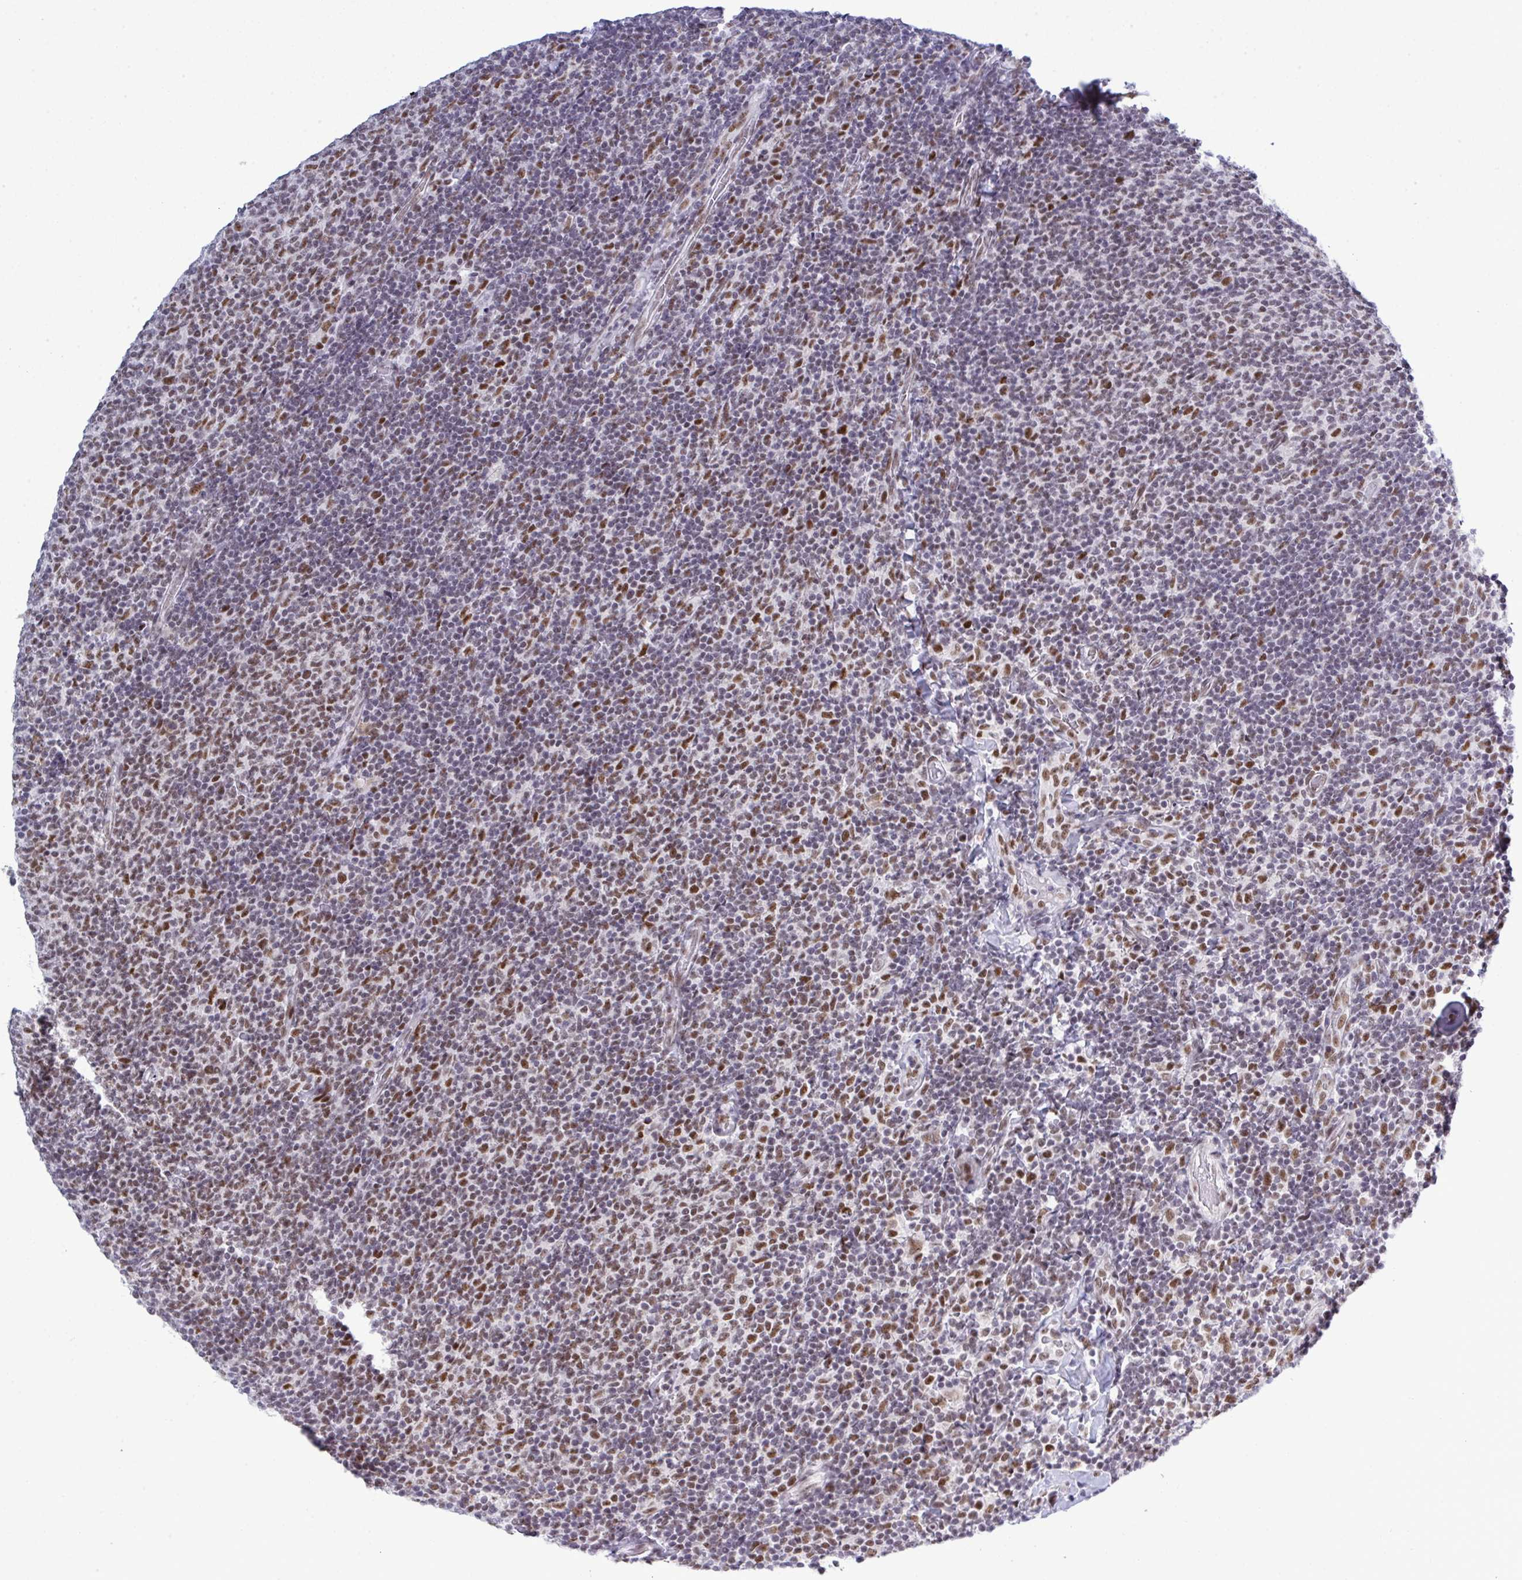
{"staining": {"intensity": "strong", "quantity": "<25%", "location": "nuclear"}, "tissue": "lymphoma", "cell_type": "Tumor cells", "image_type": "cancer", "snomed": [{"axis": "morphology", "description": "Malignant lymphoma, non-Hodgkin's type, Low grade"}, {"axis": "topography", "description": "Lymph node"}], "caption": "Protein staining exhibits strong nuclear positivity in approximately <25% of tumor cells in low-grade malignant lymphoma, non-Hodgkin's type. (brown staining indicates protein expression, while blue staining denotes nuclei).", "gene": "PPP1R10", "patient": {"sex": "male", "age": 52}}